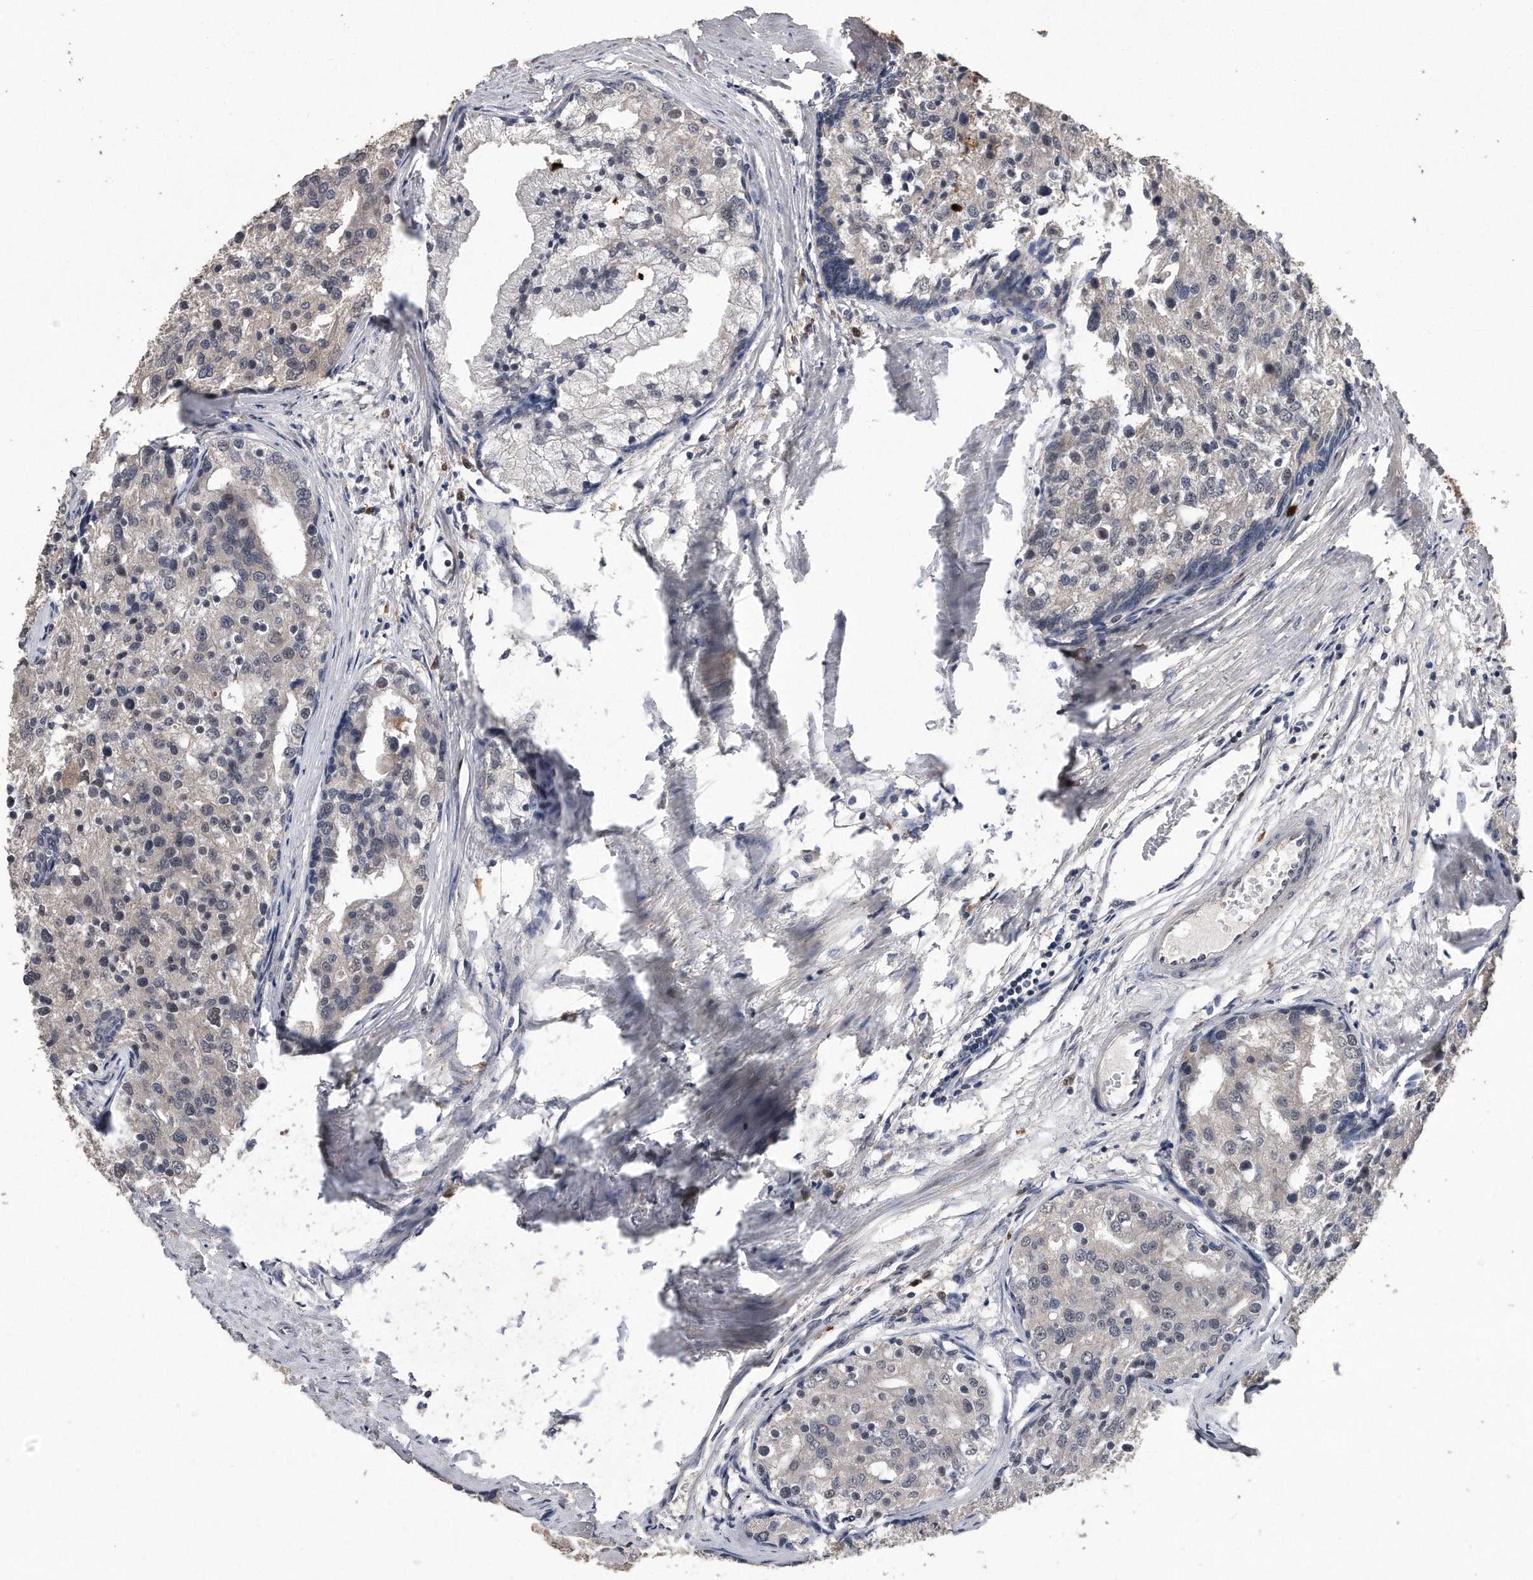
{"staining": {"intensity": "negative", "quantity": "none", "location": "none"}, "tissue": "prostate cancer", "cell_type": "Tumor cells", "image_type": "cancer", "snomed": [{"axis": "morphology", "description": "Adenocarcinoma, High grade"}, {"axis": "topography", "description": "Prostate"}], "caption": "A high-resolution histopathology image shows immunohistochemistry staining of prostate cancer (high-grade adenocarcinoma), which demonstrates no significant positivity in tumor cells. Nuclei are stained in blue.", "gene": "PELO", "patient": {"sex": "male", "age": 50}}